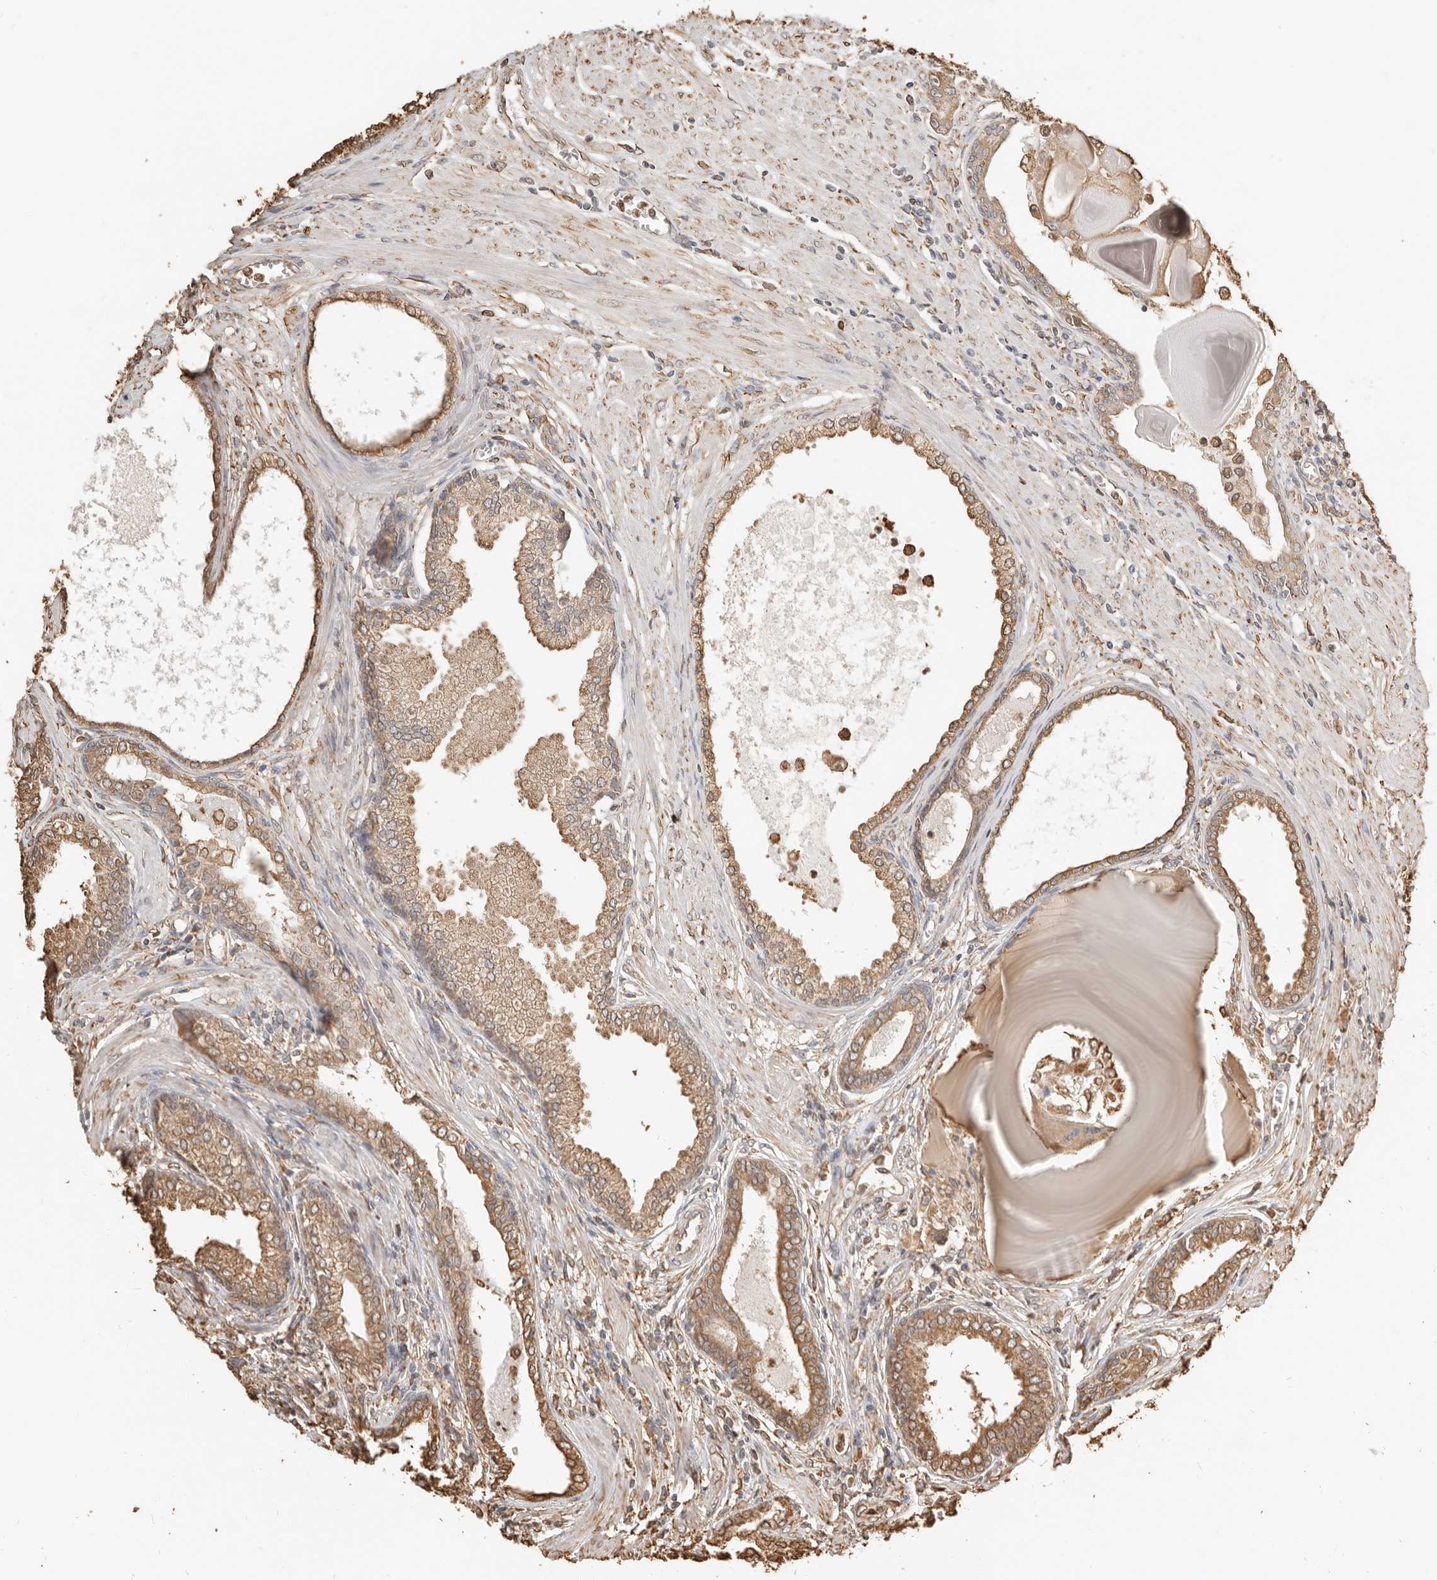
{"staining": {"intensity": "moderate", "quantity": "25%-75%", "location": "cytoplasmic/membranous"}, "tissue": "prostate cancer", "cell_type": "Tumor cells", "image_type": "cancer", "snomed": [{"axis": "morphology", "description": "Adenocarcinoma, High grade"}, {"axis": "topography", "description": "Prostate"}], "caption": "A histopathology image showing moderate cytoplasmic/membranous expression in about 25%-75% of tumor cells in prostate cancer (adenocarcinoma (high-grade)), as visualized by brown immunohistochemical staining.", "gene": "ARHGEF10L", "patient": {"sex": "male", "age": 62}}